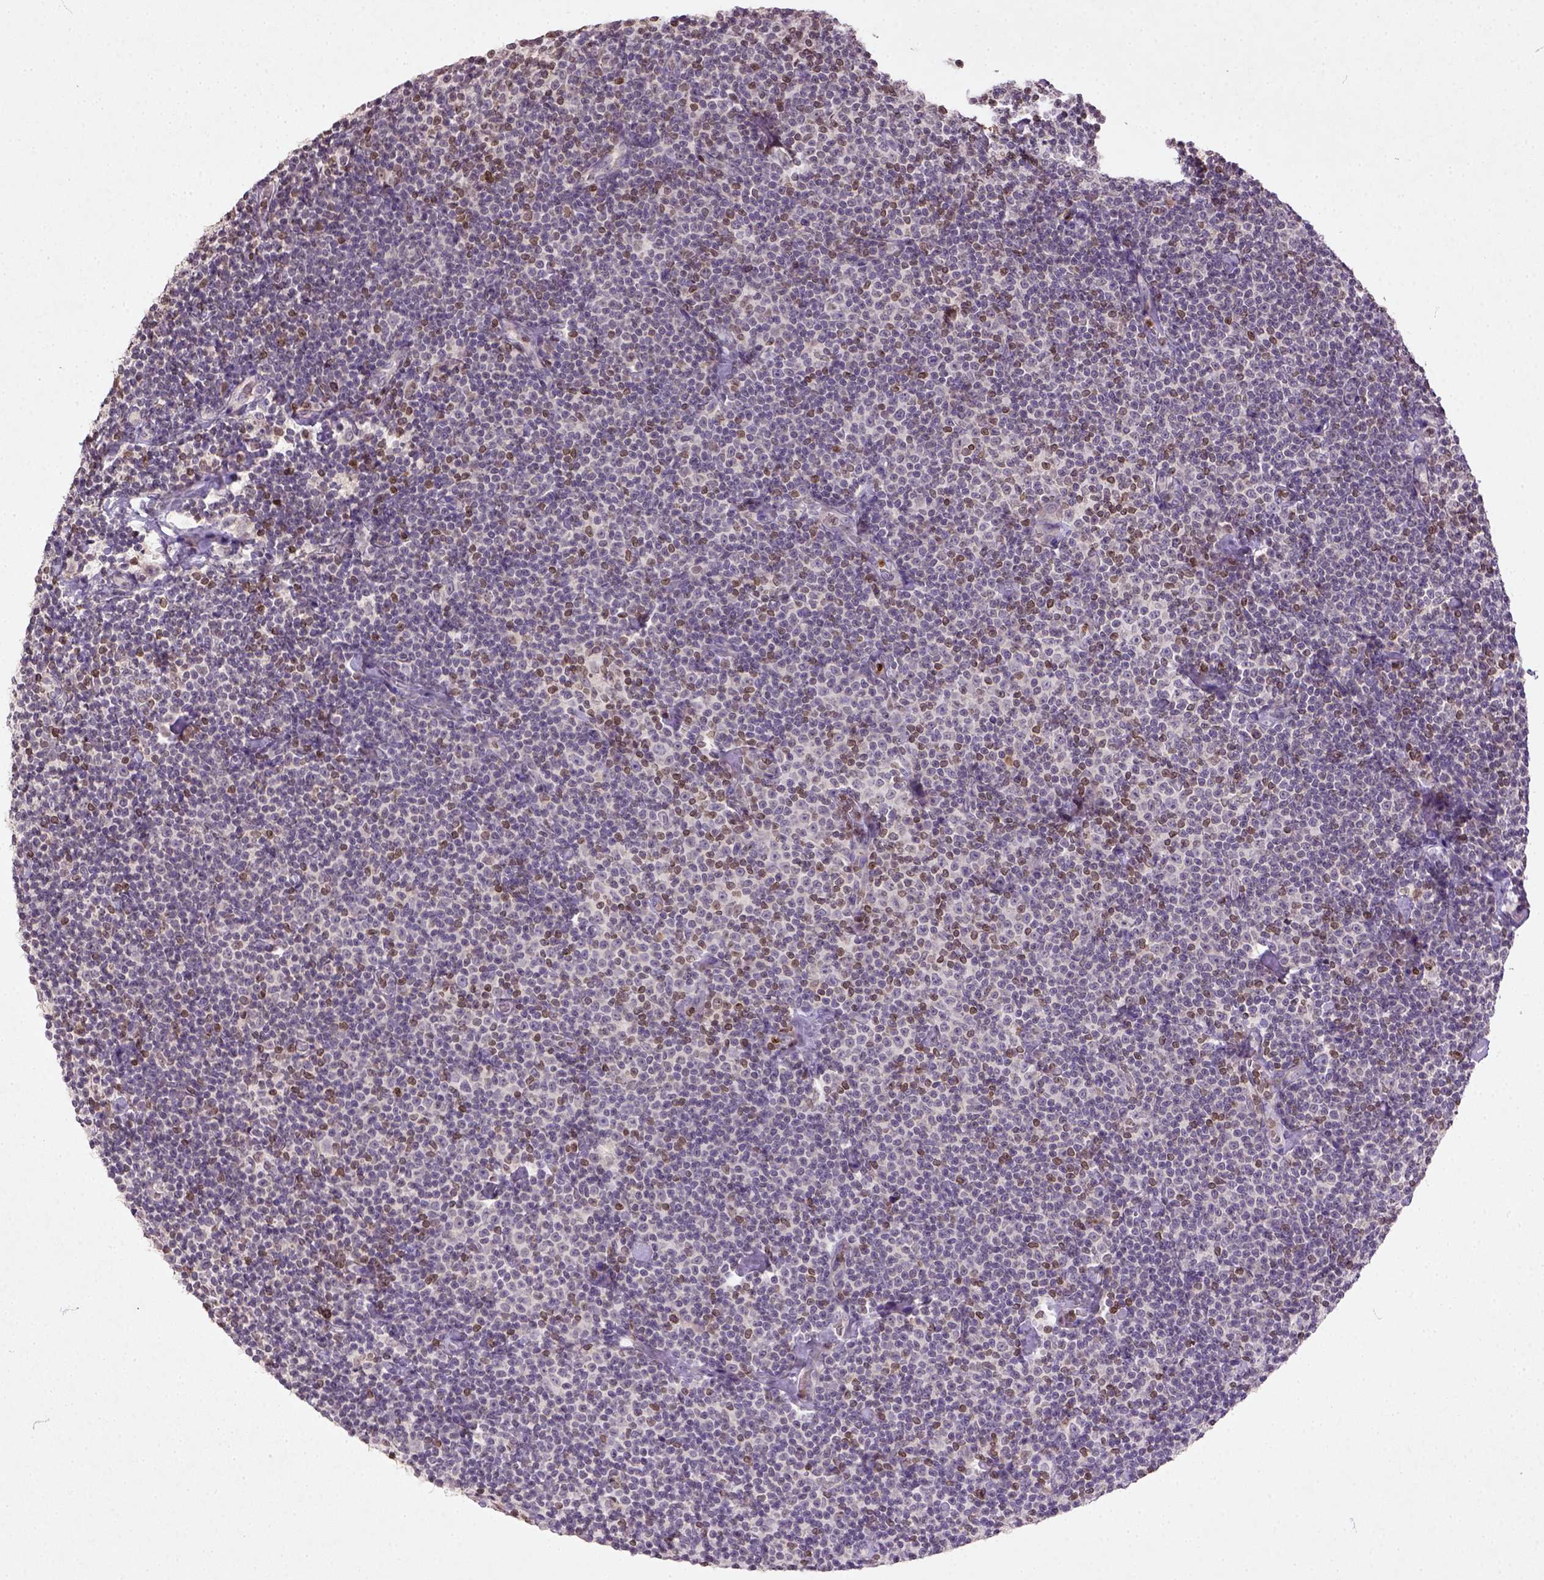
{"staining": {"intensity": "moderate", "quantity": "25%-75%", "location": "nuclear"}, "tissue": "lymphoma", "cell_type": "Tumor cells", "image_type": "cancer", "snomed": [{"axis": "morphology", "description": "Malignant lymphoma, non-Hodgkin's type, Low grade"}, {"axis": "topography", "description": "Lymph node"}], "caption": "Immunohistochemical staining of low-grade malignant lymphoma, non-Hodgkin's type displays moderate nuclear protein expression in approximately 25%-75% of tumor cells.", "gene": "NUDT3", "patient": {"sex": "male", "age": 81}}